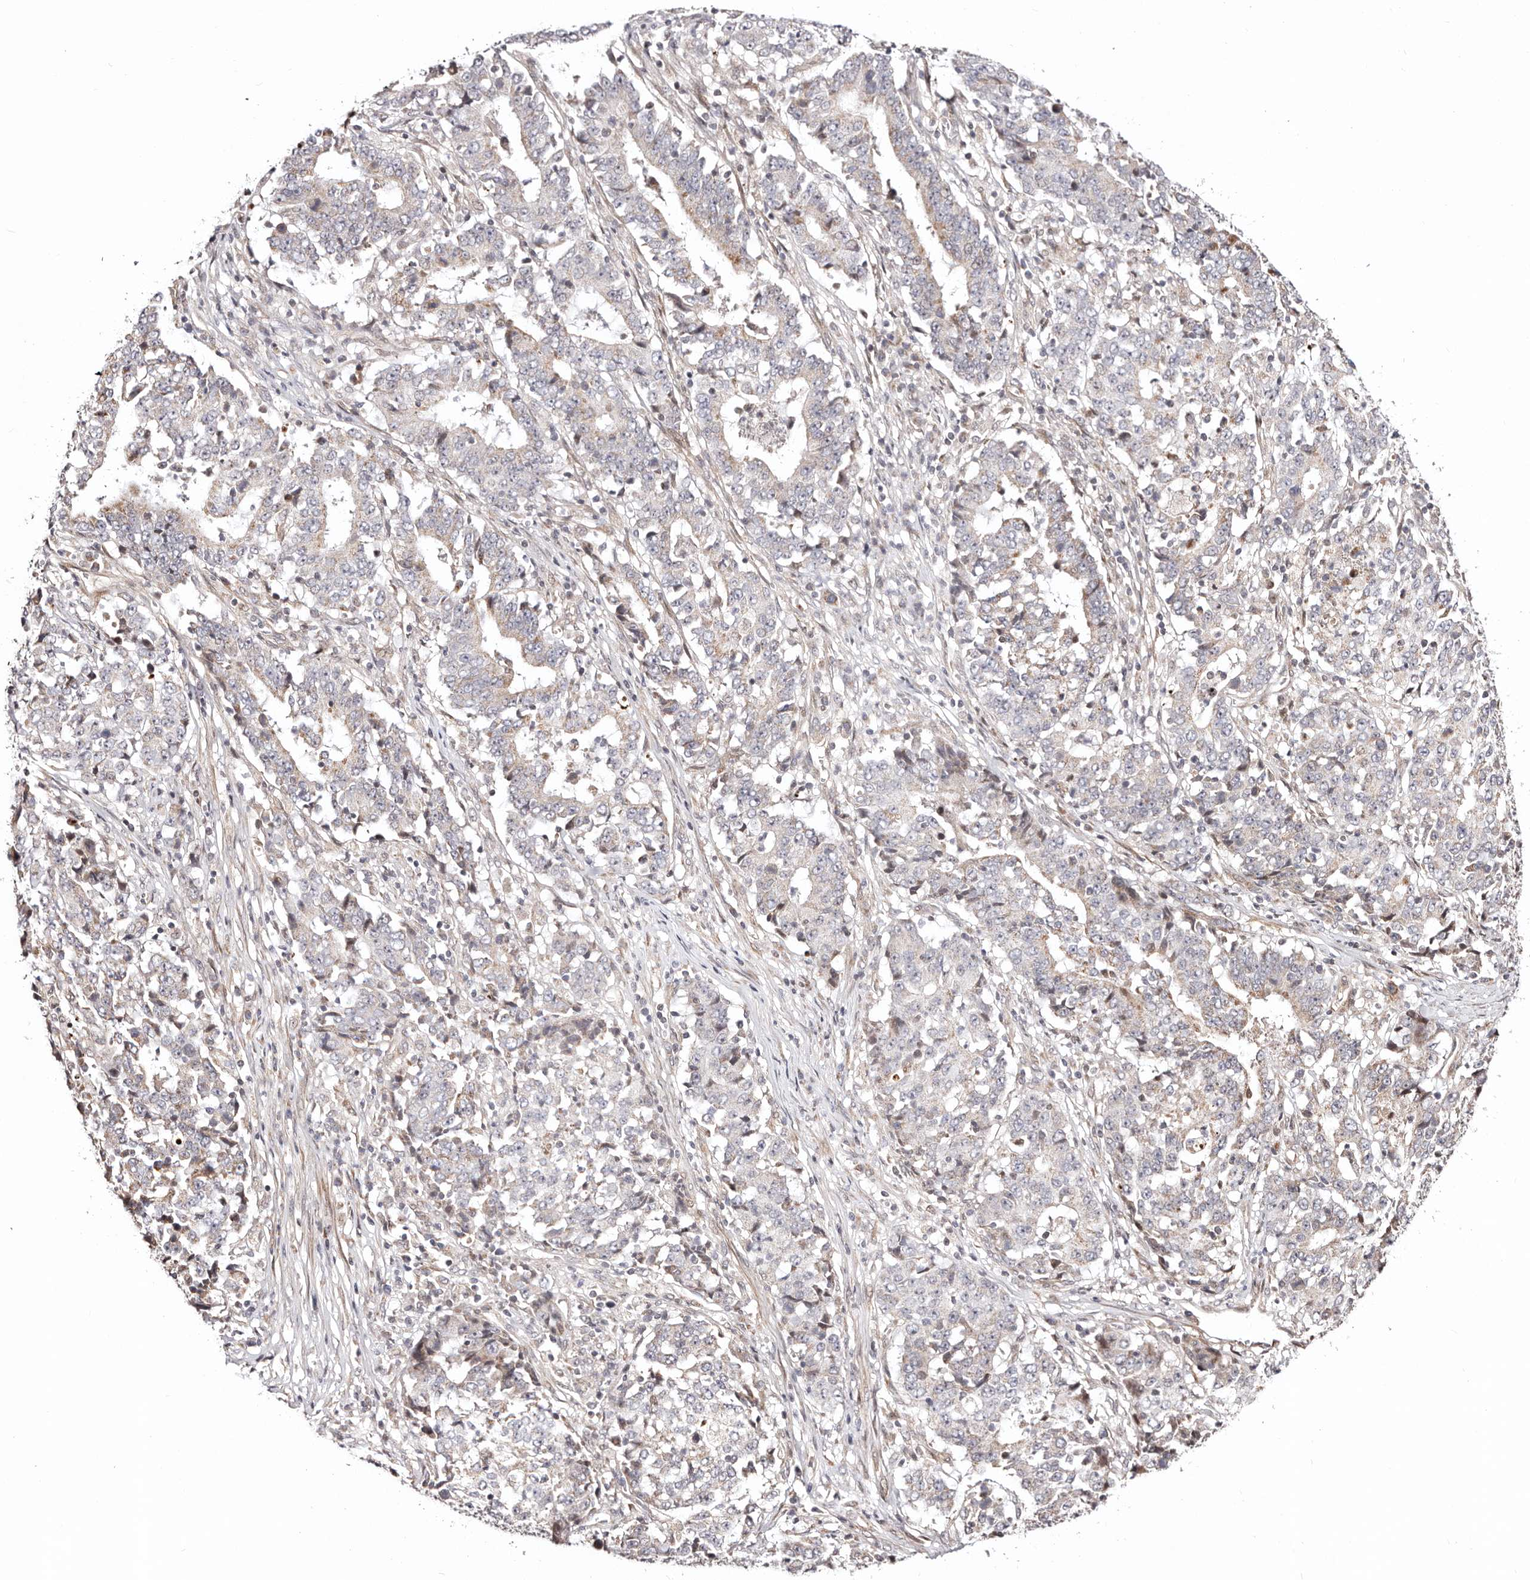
{"staining": {"intensity": "negative", "quantity": "none", "location": "none"}, "tissue": "stomach cancer", "cell_type": "Tumor cells", "image_type": "cancer", "snomed": [{"axis": "morphology", "description": "Adenocarcinoma, NOS"}, {"axis": "topography", "description": "Stomach"}], "caption": "An immunohistochemistry (IHC) photomicrograph of stomach cancer is shown. There is no staining in tumor cells of stomach cancer.", "gene": "HIVEP3", "patient": {"sex": "male", "age": 59}}